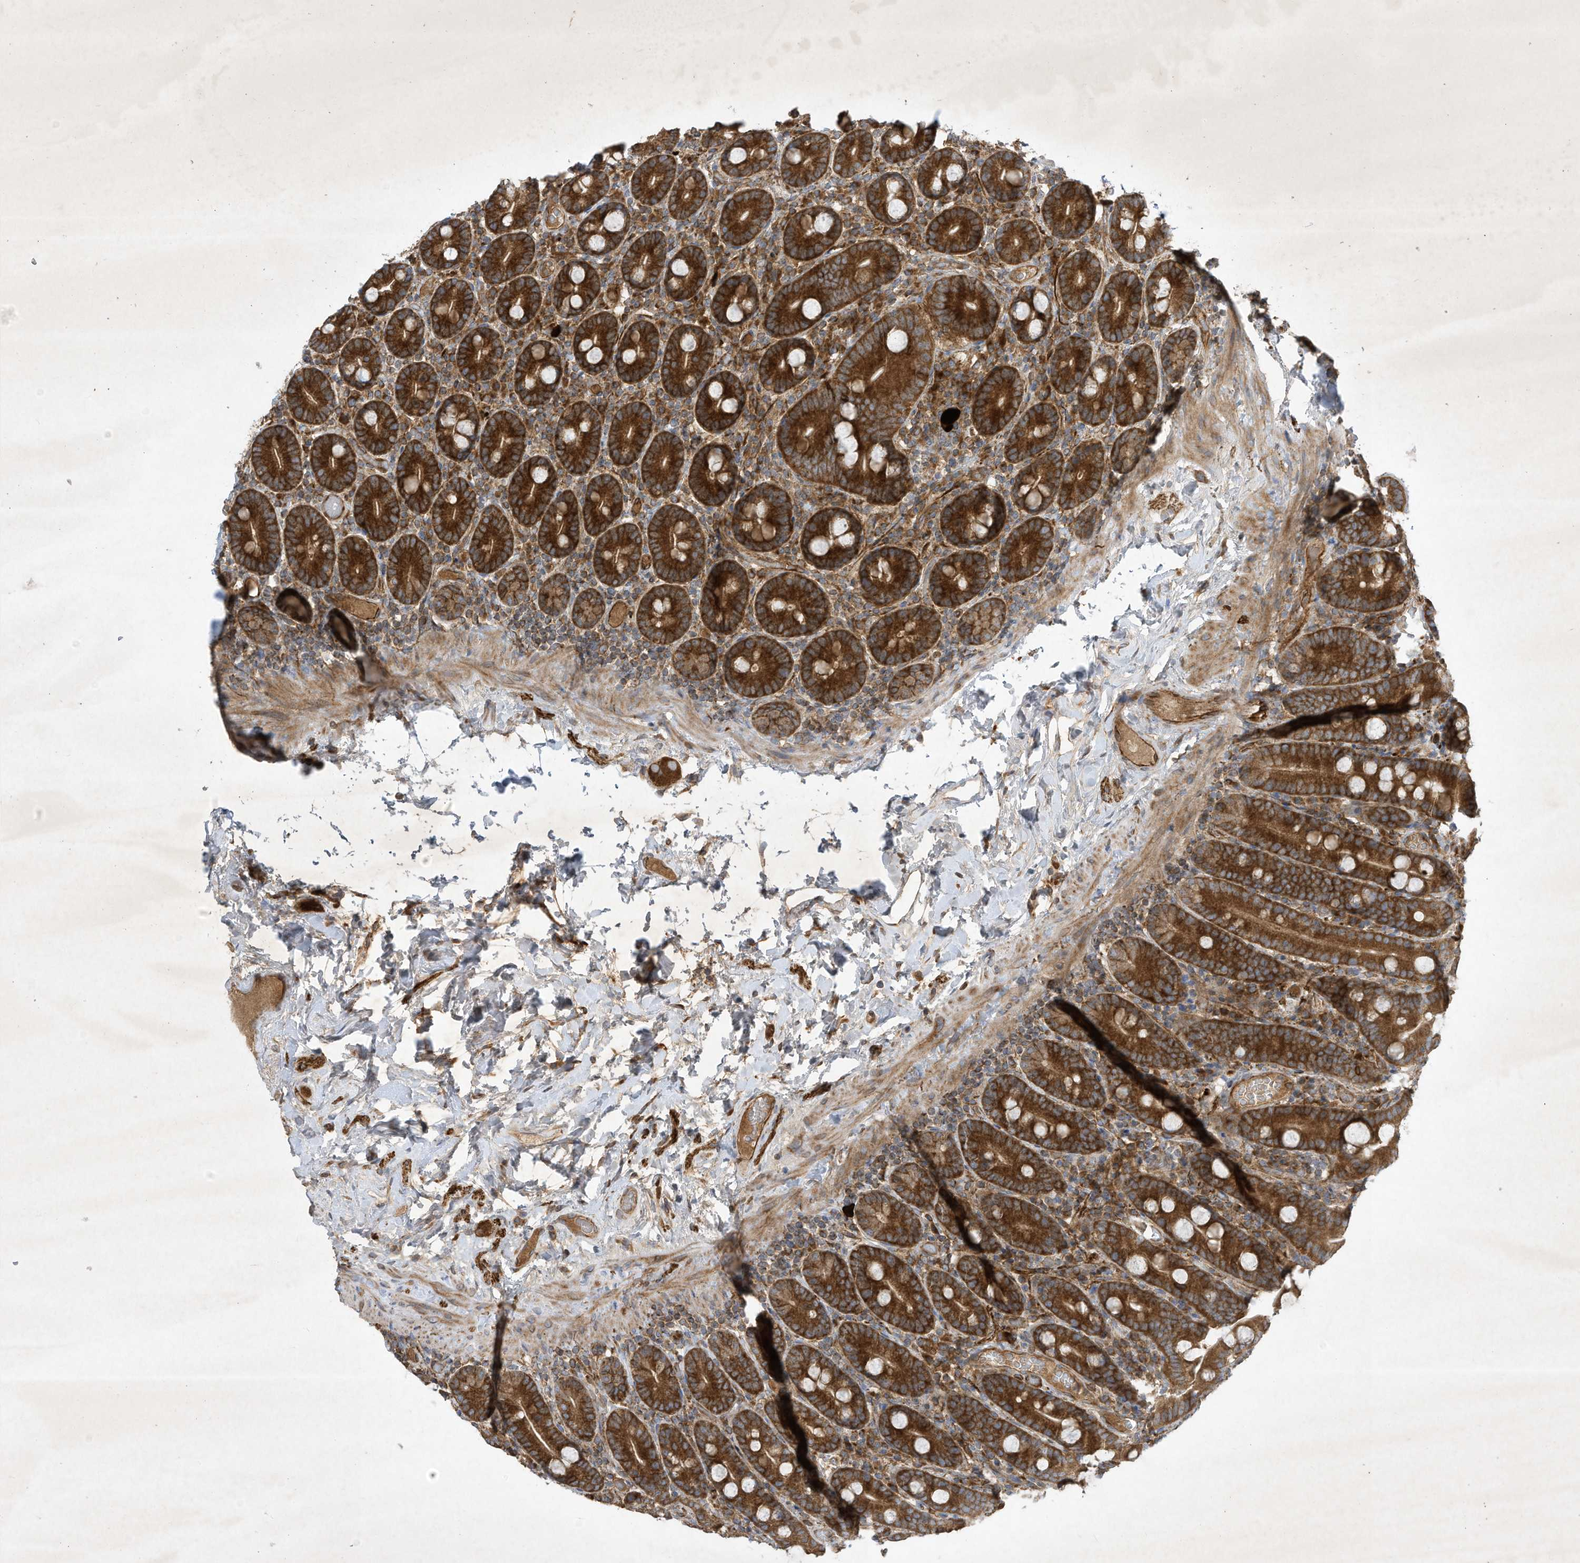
{"staining": {"intensity": "strong", "quantity": ">75%", "location": "cytoplasmic/membranous"}, "tissue": "duodenum", "cell_type": "Glandular cells", "image_type": "normal", "snomed": [{"axis": "morphology", "description": "Normal tissue, NOS"}, {"axis": "topography", "description": "Duodenum"}], "caption": "This photomicrograph displays unremarkable duodenum stained with IHC to label a protein in brown. The cytoplasmic/membranous of glandular cells show strong positivity for the protein. Nuclei are counter-stained blue.", "gene": "SYNJ2", "patient": {"sex": "male", "age": 55}}